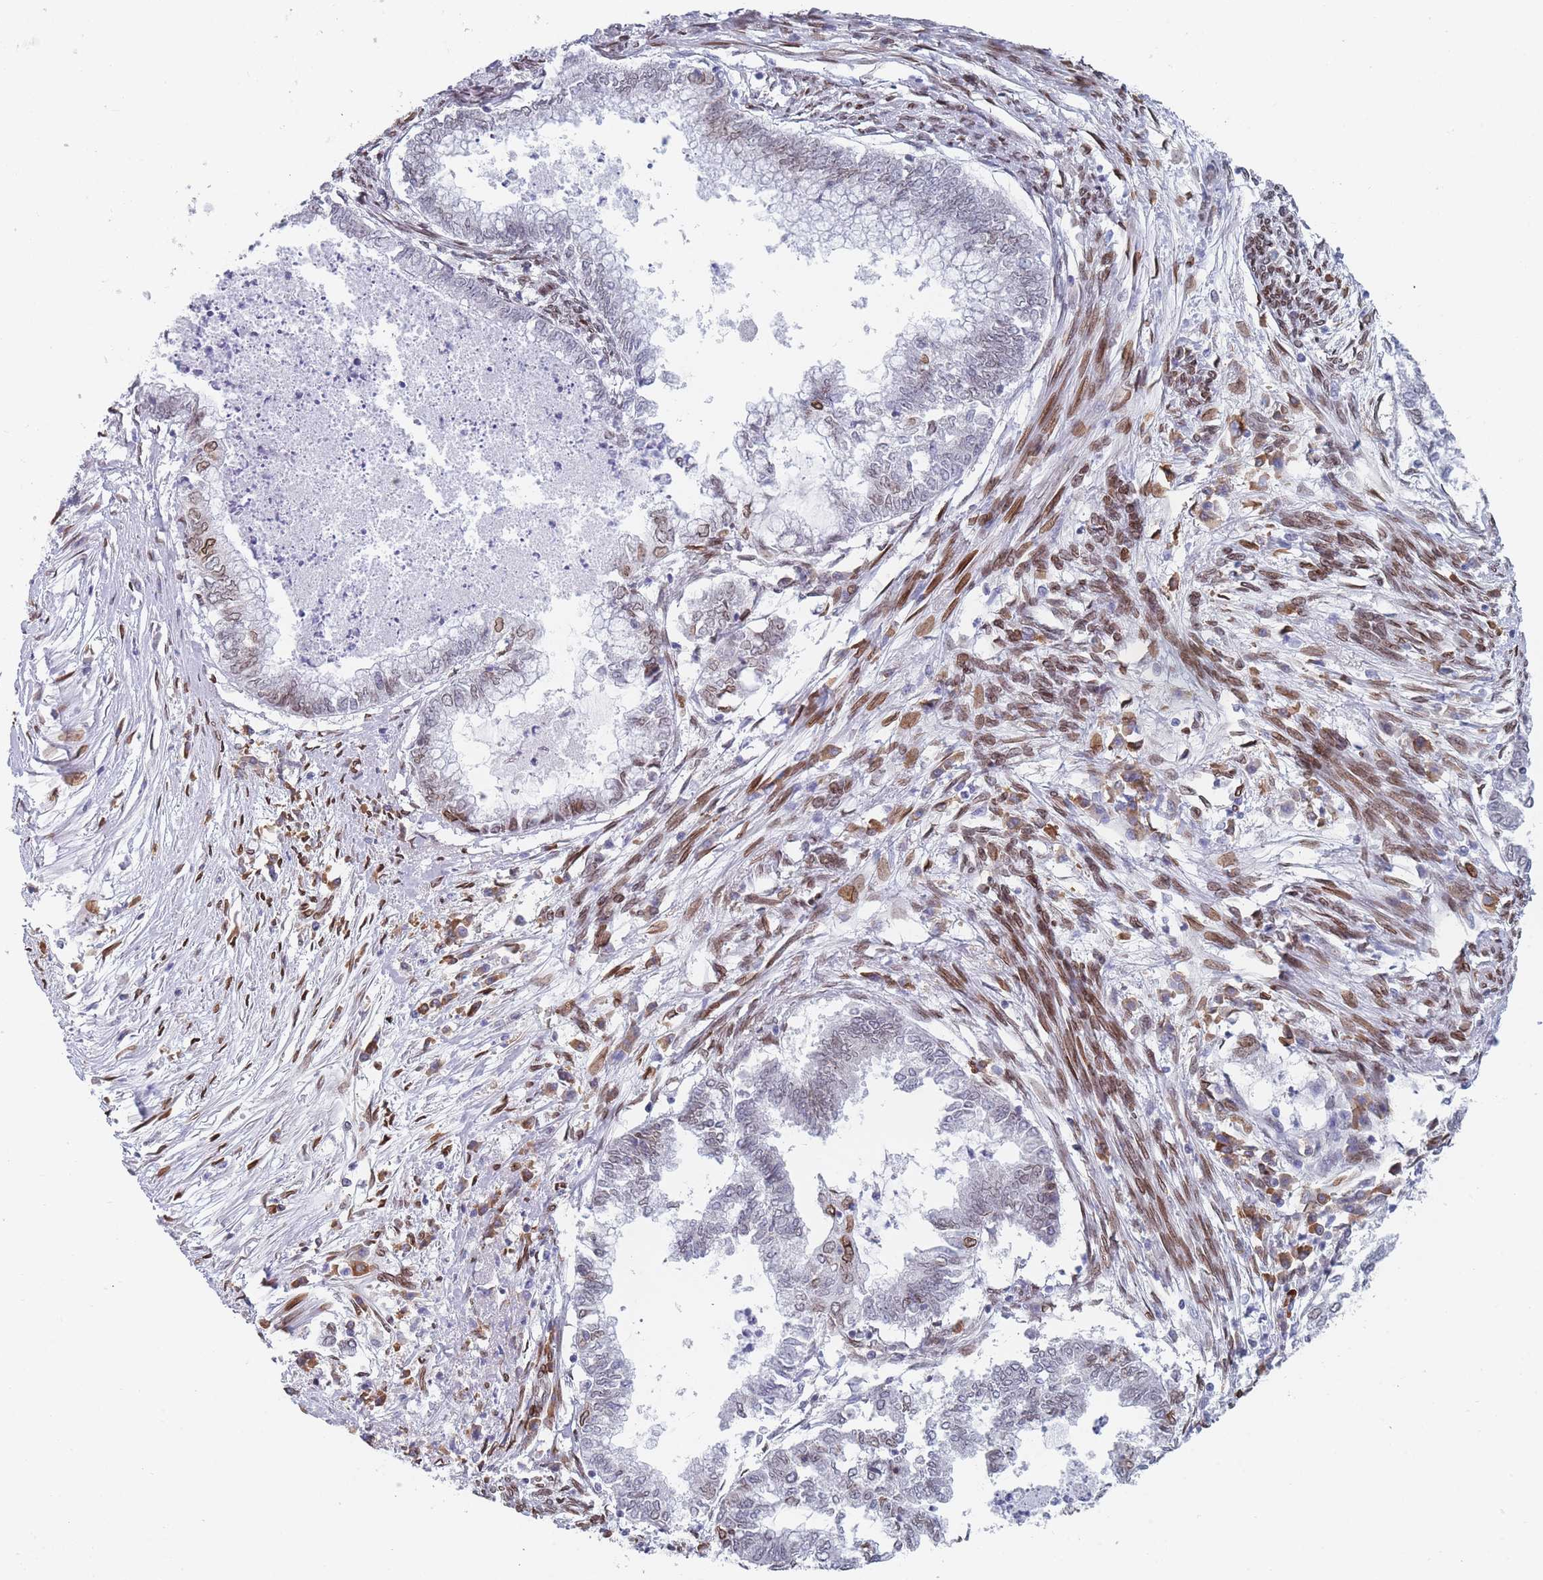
{"staining": {"intensity": "moderate", "quantity": "<25%", "location": "cytoplasmic/membranous,nuclear"}, "tissue": "endometrial cancer", "cell_type": "Tumor cells", "image_type": "cancer", "snomed": [{"axis": "morphology", "description": "Adenocarcinoma, NOS"}, {"axis": "topography", "description": "Endometrium"}], "caption": "Immunohistochemistry histopathology image of human endometrial cancer stained for a protein (brown), which reveals low levels of moderate cytoplasmic/membranous and nuclear positivity in about <25% of tumor cells.", "gene": "ZBTB1", "patient": {"sex": "female", "age": 79}}